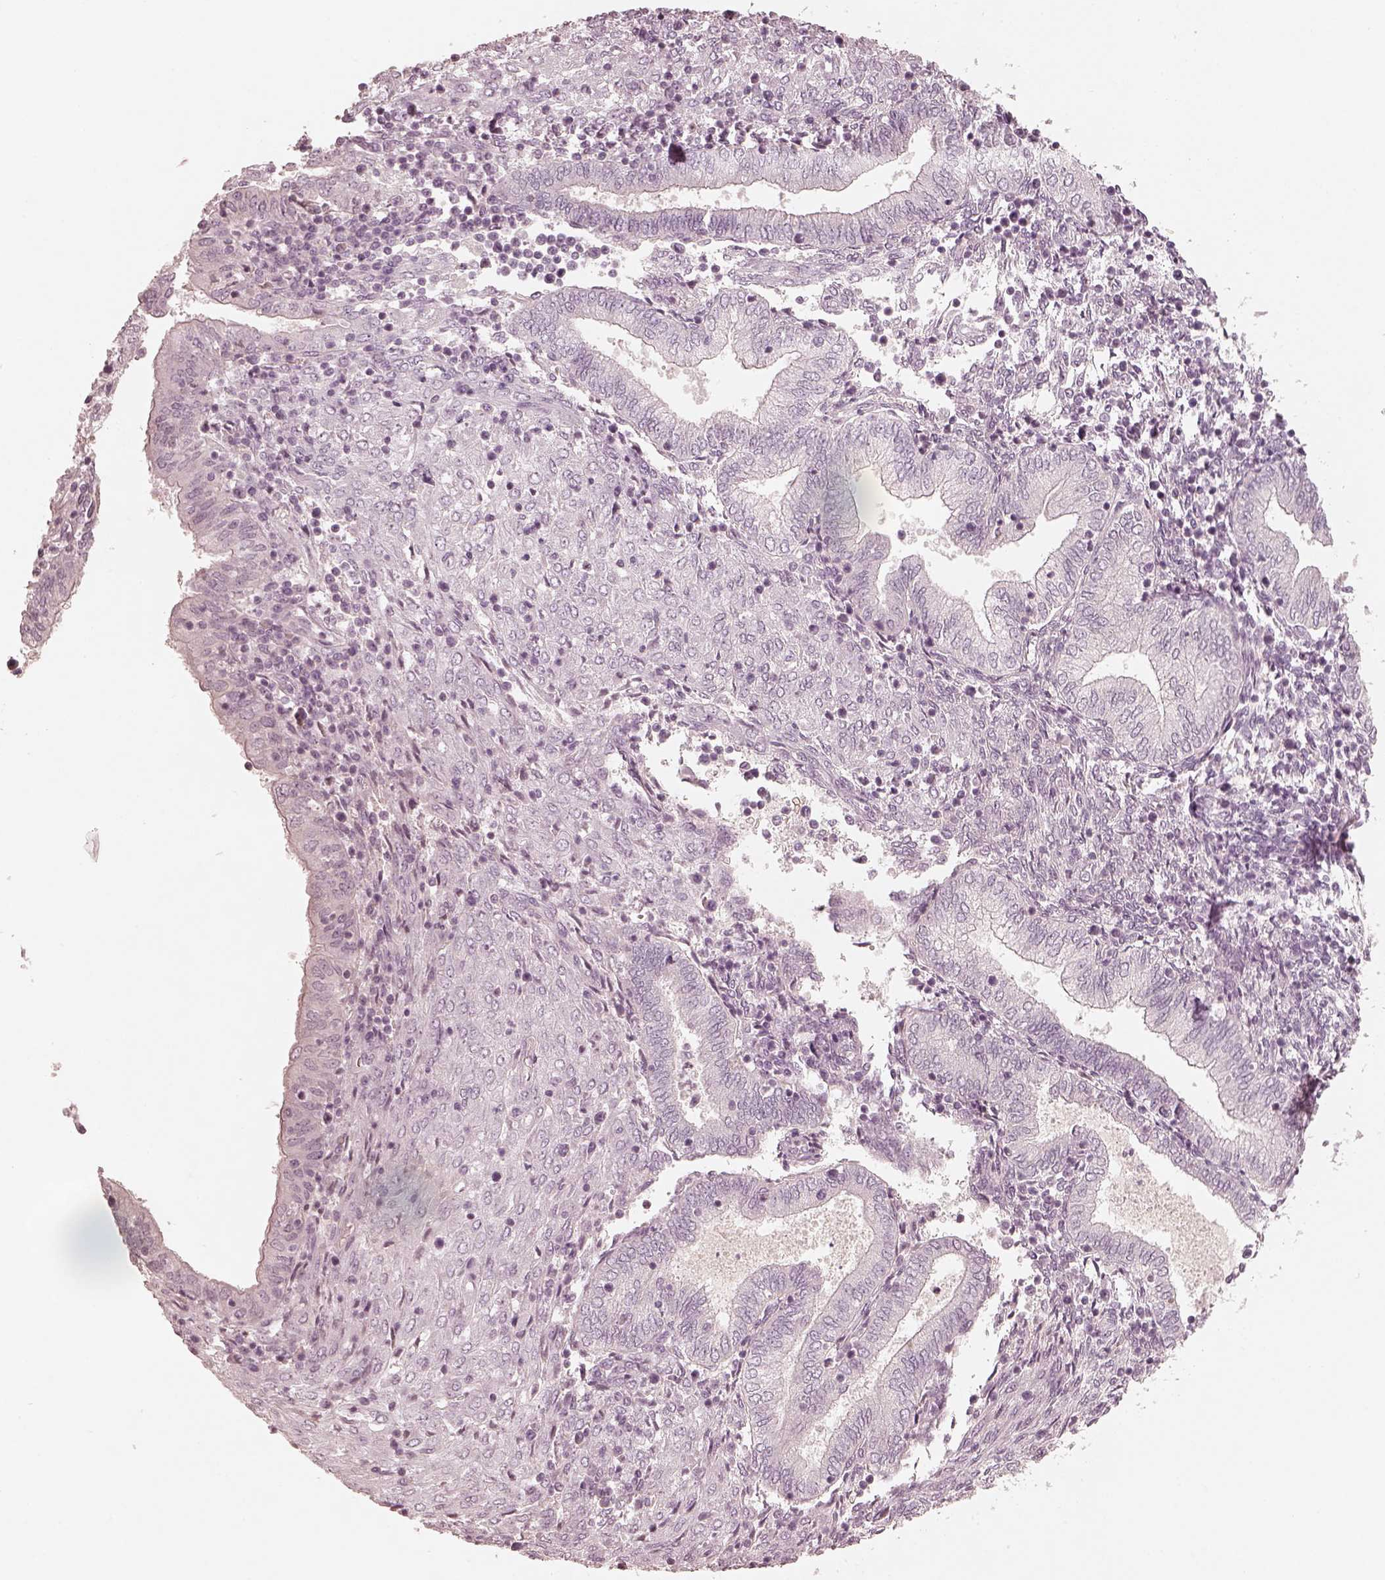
{"staining": {"intensity": "negative", "quantity": "none", "location": "none"}, "tissue": "endometrium", "cell_type": "Cells in endometrial stroma", "image_type": "normal", "snomed": [{"axis": "morphology", "description": "Normal tissue, NOS"}, {"axis": "topography", "description": "Endometrium"}], "caption": "Cells in endometrial stroma are negative for brown protein staining in normal endometrium. (IHC, brightfield microscopy, high magnification).", "gene": "KRT82", "patient": {"sex": "female", "age": 42}}